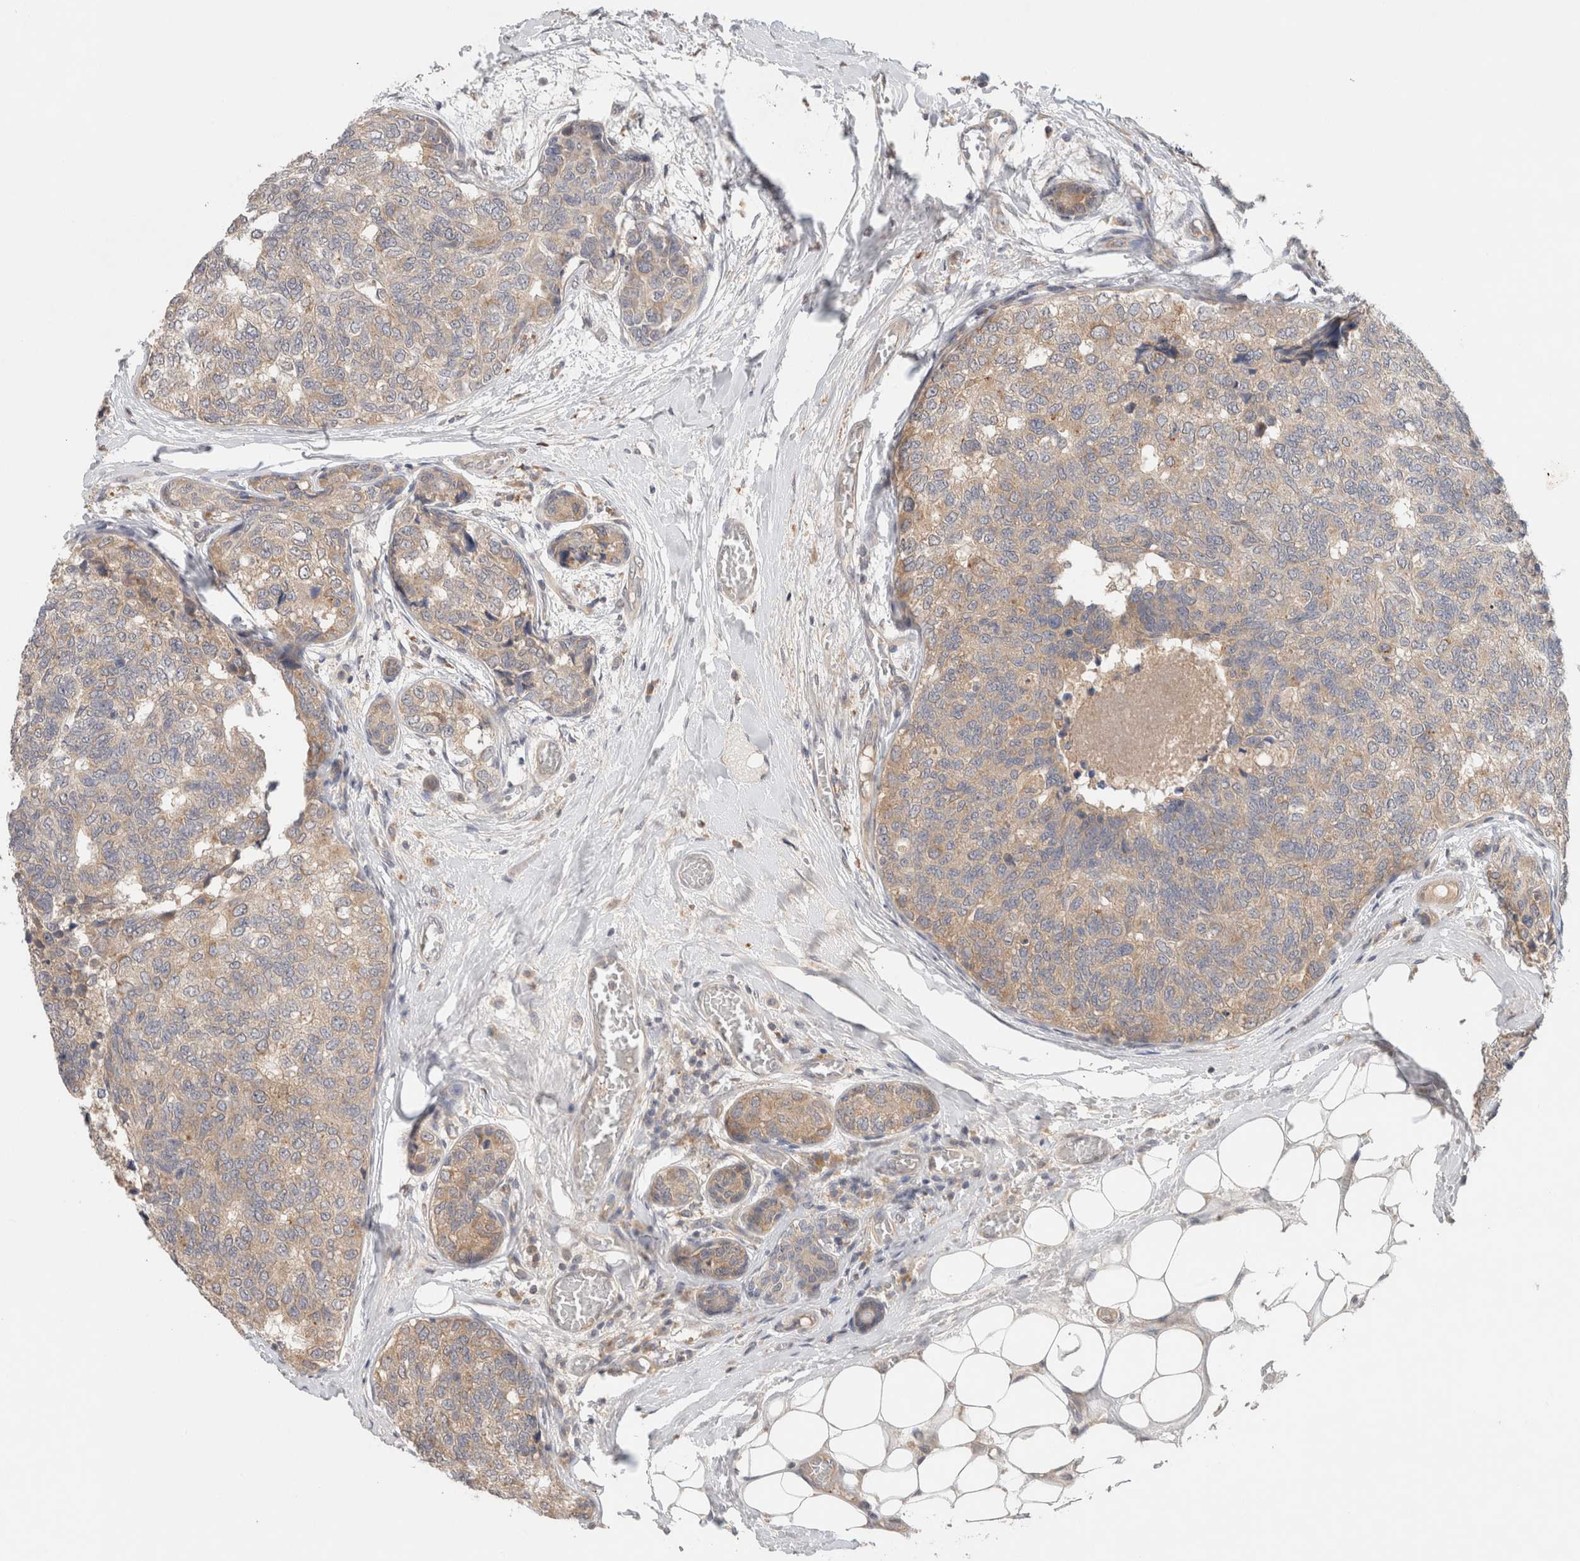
{"staining": {"intensity": "weak", "quantity": "25%-75%", "location": "cytoplasmic/membranous"}, "tissue": "breast cancer", "cell_type": "Tumor cells", "image_type": "cancer", "snomed": [{"axis": "morphology", "description": "Normal tissue, NOS"}, {"axis": "morphology", "description": "Duct carcinoma"}, {"axis": "topography", "description": "Breast"}], "caption": "Weak cytoplasmic/membranous expression is identified in about 25%-75% of tumor cells in breast intraductal carcinoma.", "gene": "SGK1", "patient": {"sex": "female", "age": 43}}